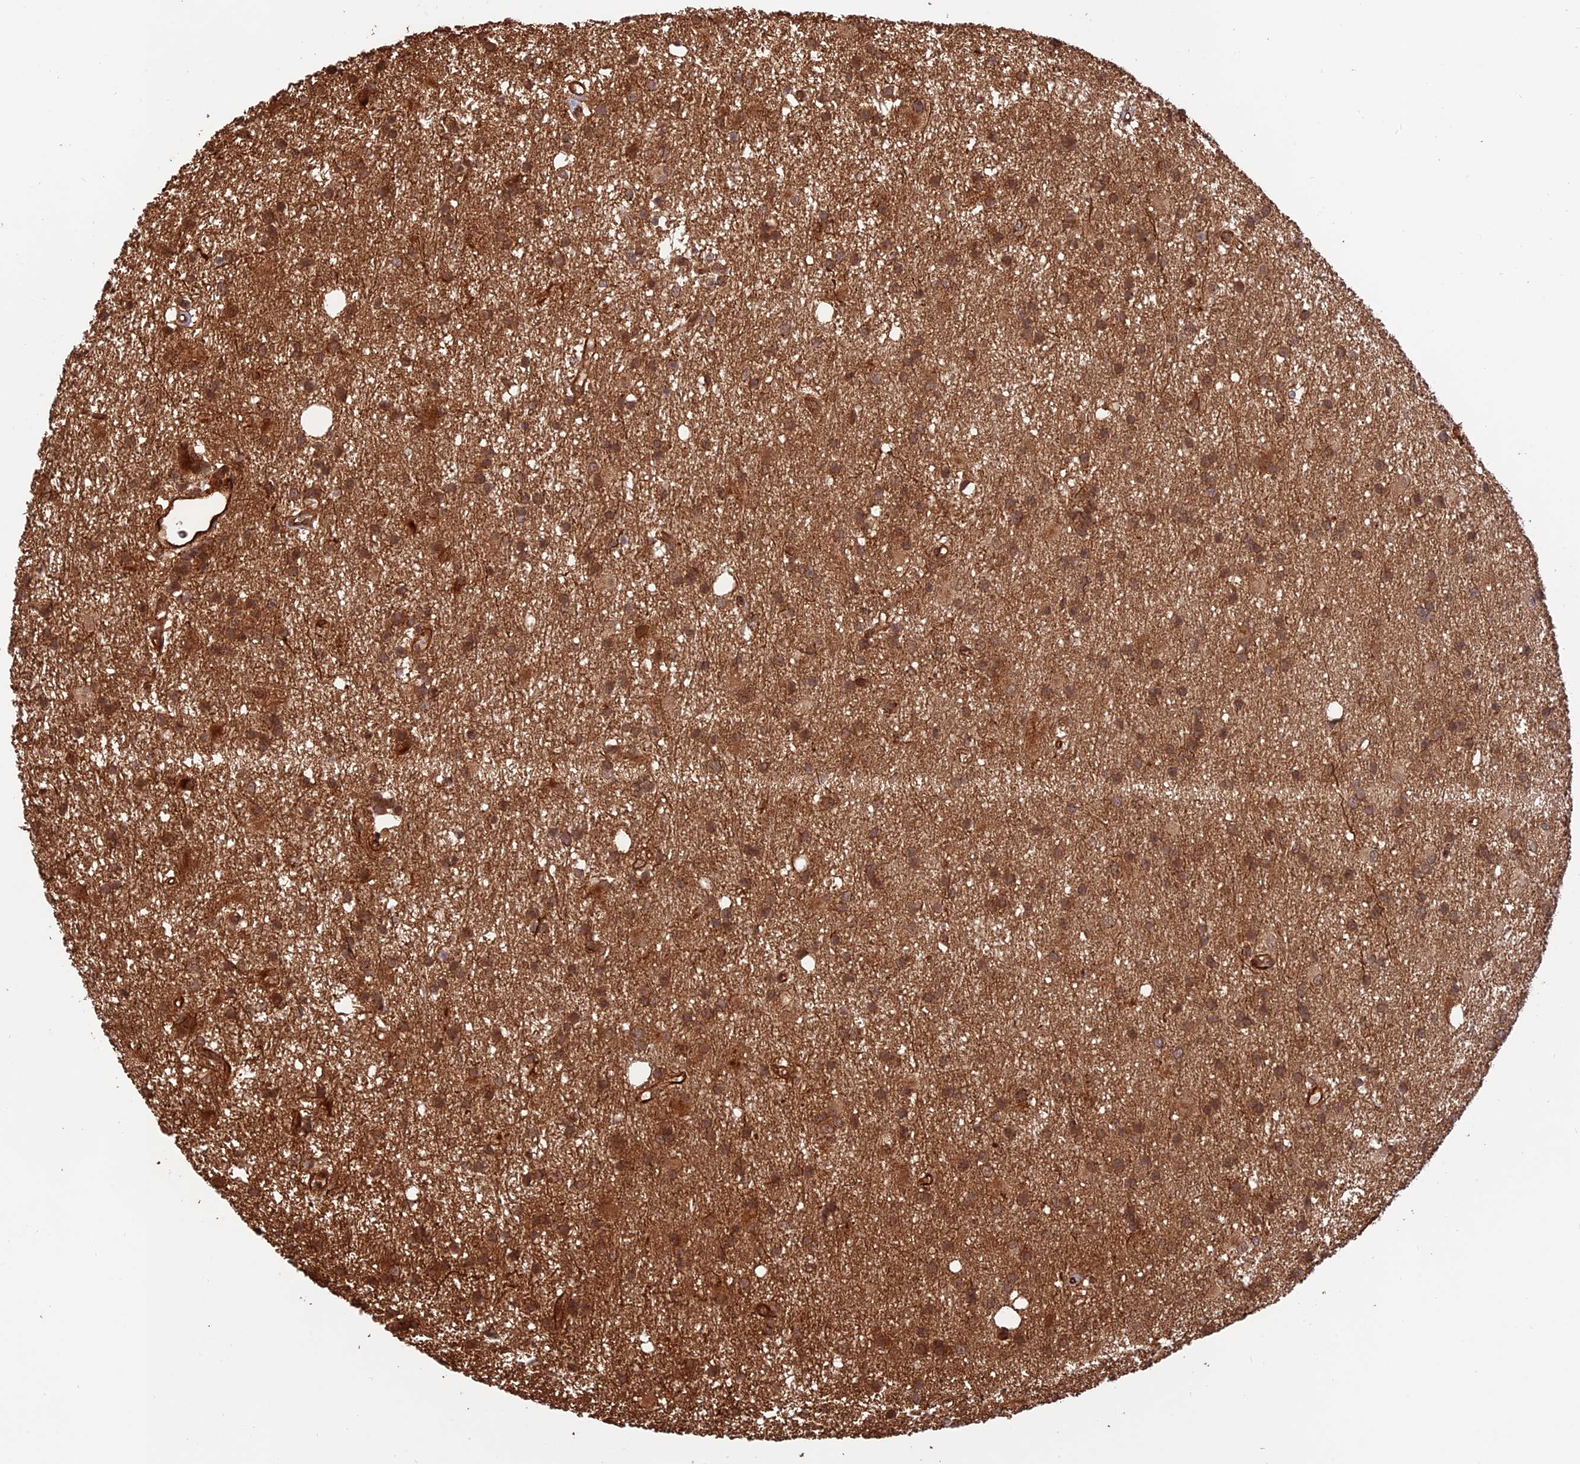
{"staining": {"intensity": "moderate", "quantity": ">75%", "location": "cytoplasmic/membranous,nuclear"}, "tissue": "glioma", "cell_type": "Tumor cells", "image_type": "cancer", "snomed": [{"axis": "morphology", "description": "Glioma, malignant, High grade"}, {"axis": "topography", "description": "Brain"}], "caption": "An immunohistochemistry micrograph of tumor tissue is shown. Protein staining in brown shows moderate cytoplasmic/membranous and nuclear positivity in high-grade glioma (malignant) within tumor cells.", "gene": "CREBL2", "patient": {"sex": "male", "age": 77}}